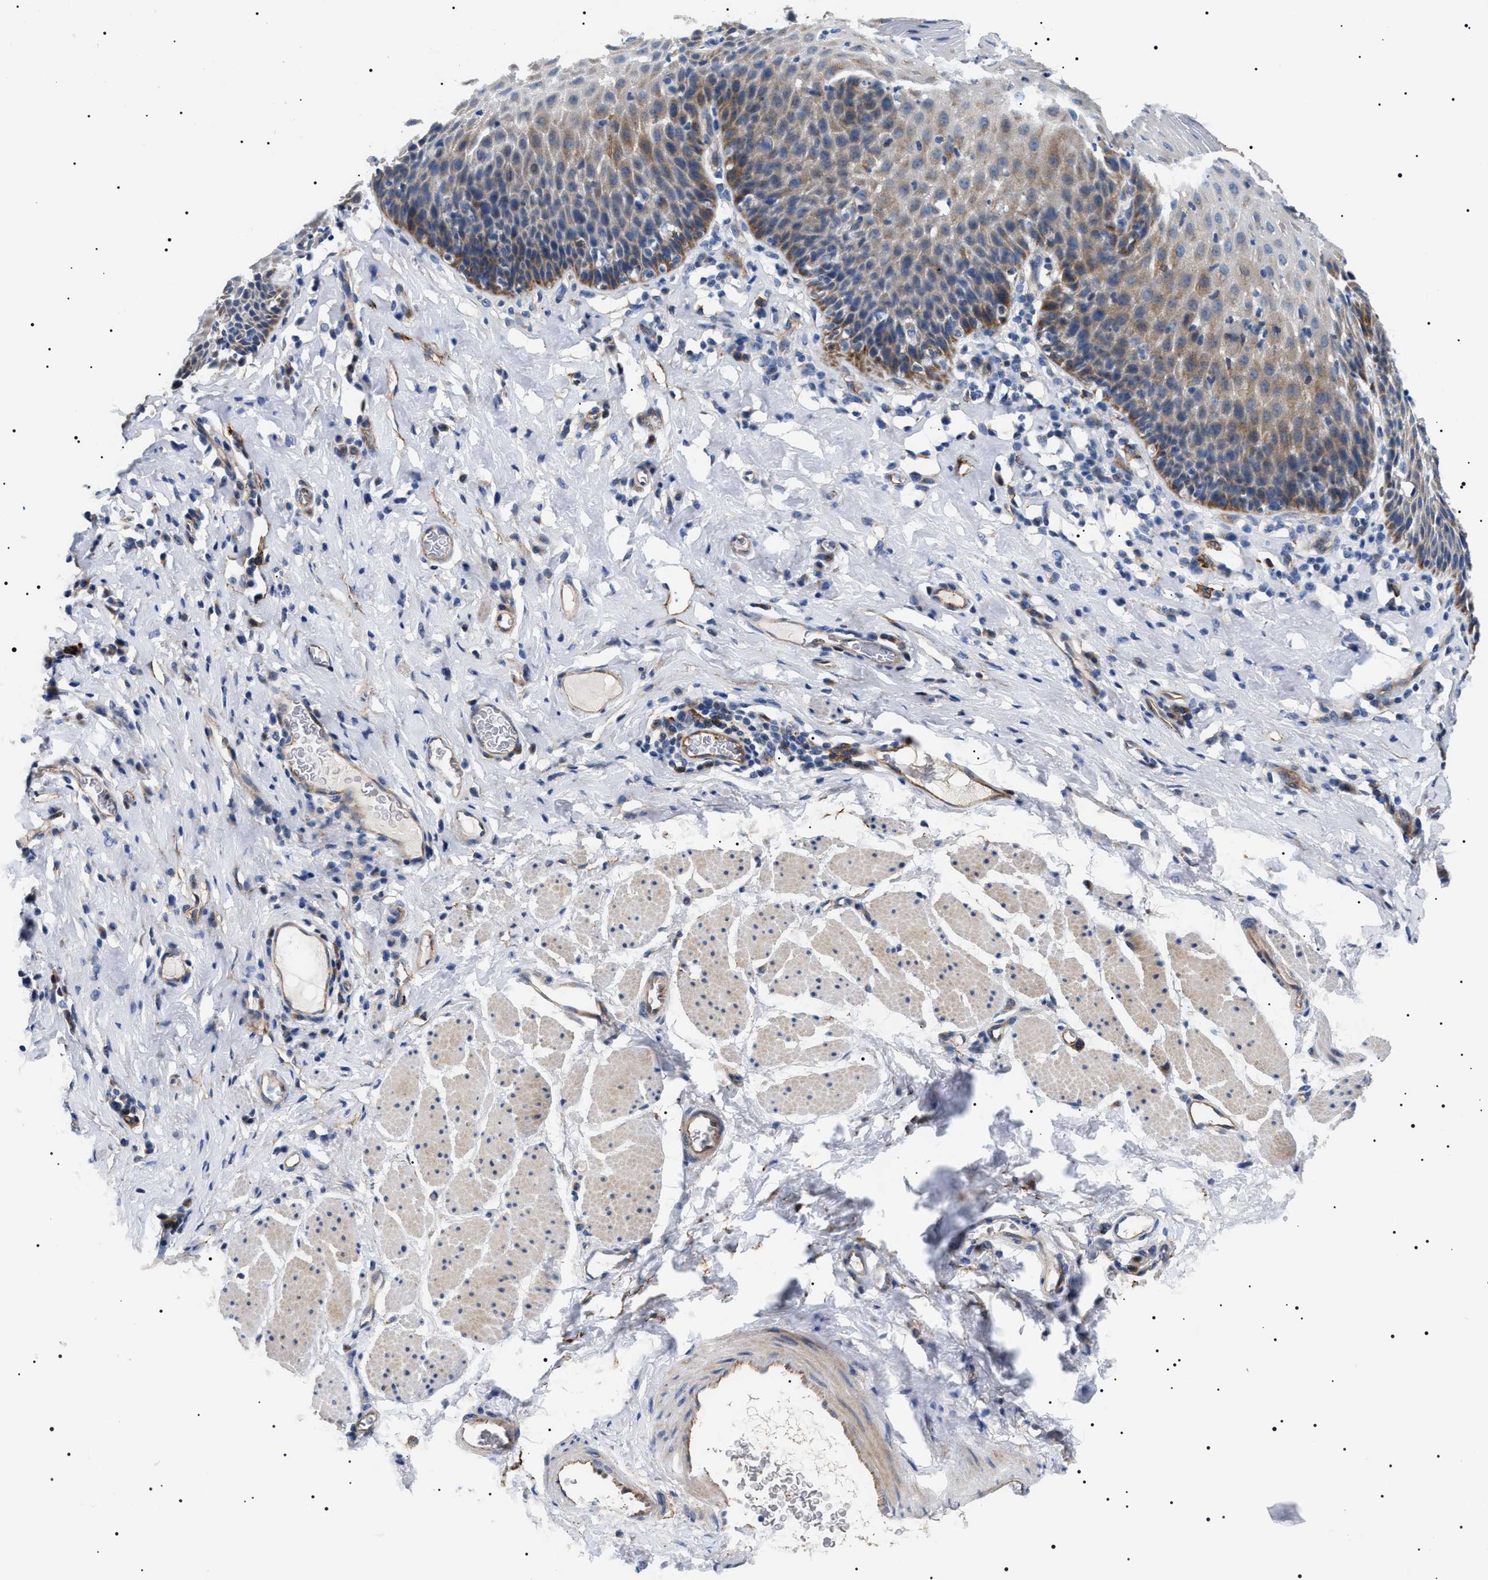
{"staining": {"intensity": "moderate", "quantity": "25%-75%", "location": "cytoplasmic/membranous"}, "tissue": "esophagus", "cell_type": "Squamous epithelial cells", "image_type": "normal", "snomed": [{"axis": "morphology", "description": "Normal tissue, NOS"}, {"axis": "topography", "description": "Esophagus"}], "caption": "Immunohistochemical staining of benign esophagus displays moderate cytoplasmic/membranous protein staining in about 25%-75% of squamous epithelial cells.", "gene": "TMEM222", "patient": {"sex": "female", "age": 61}}